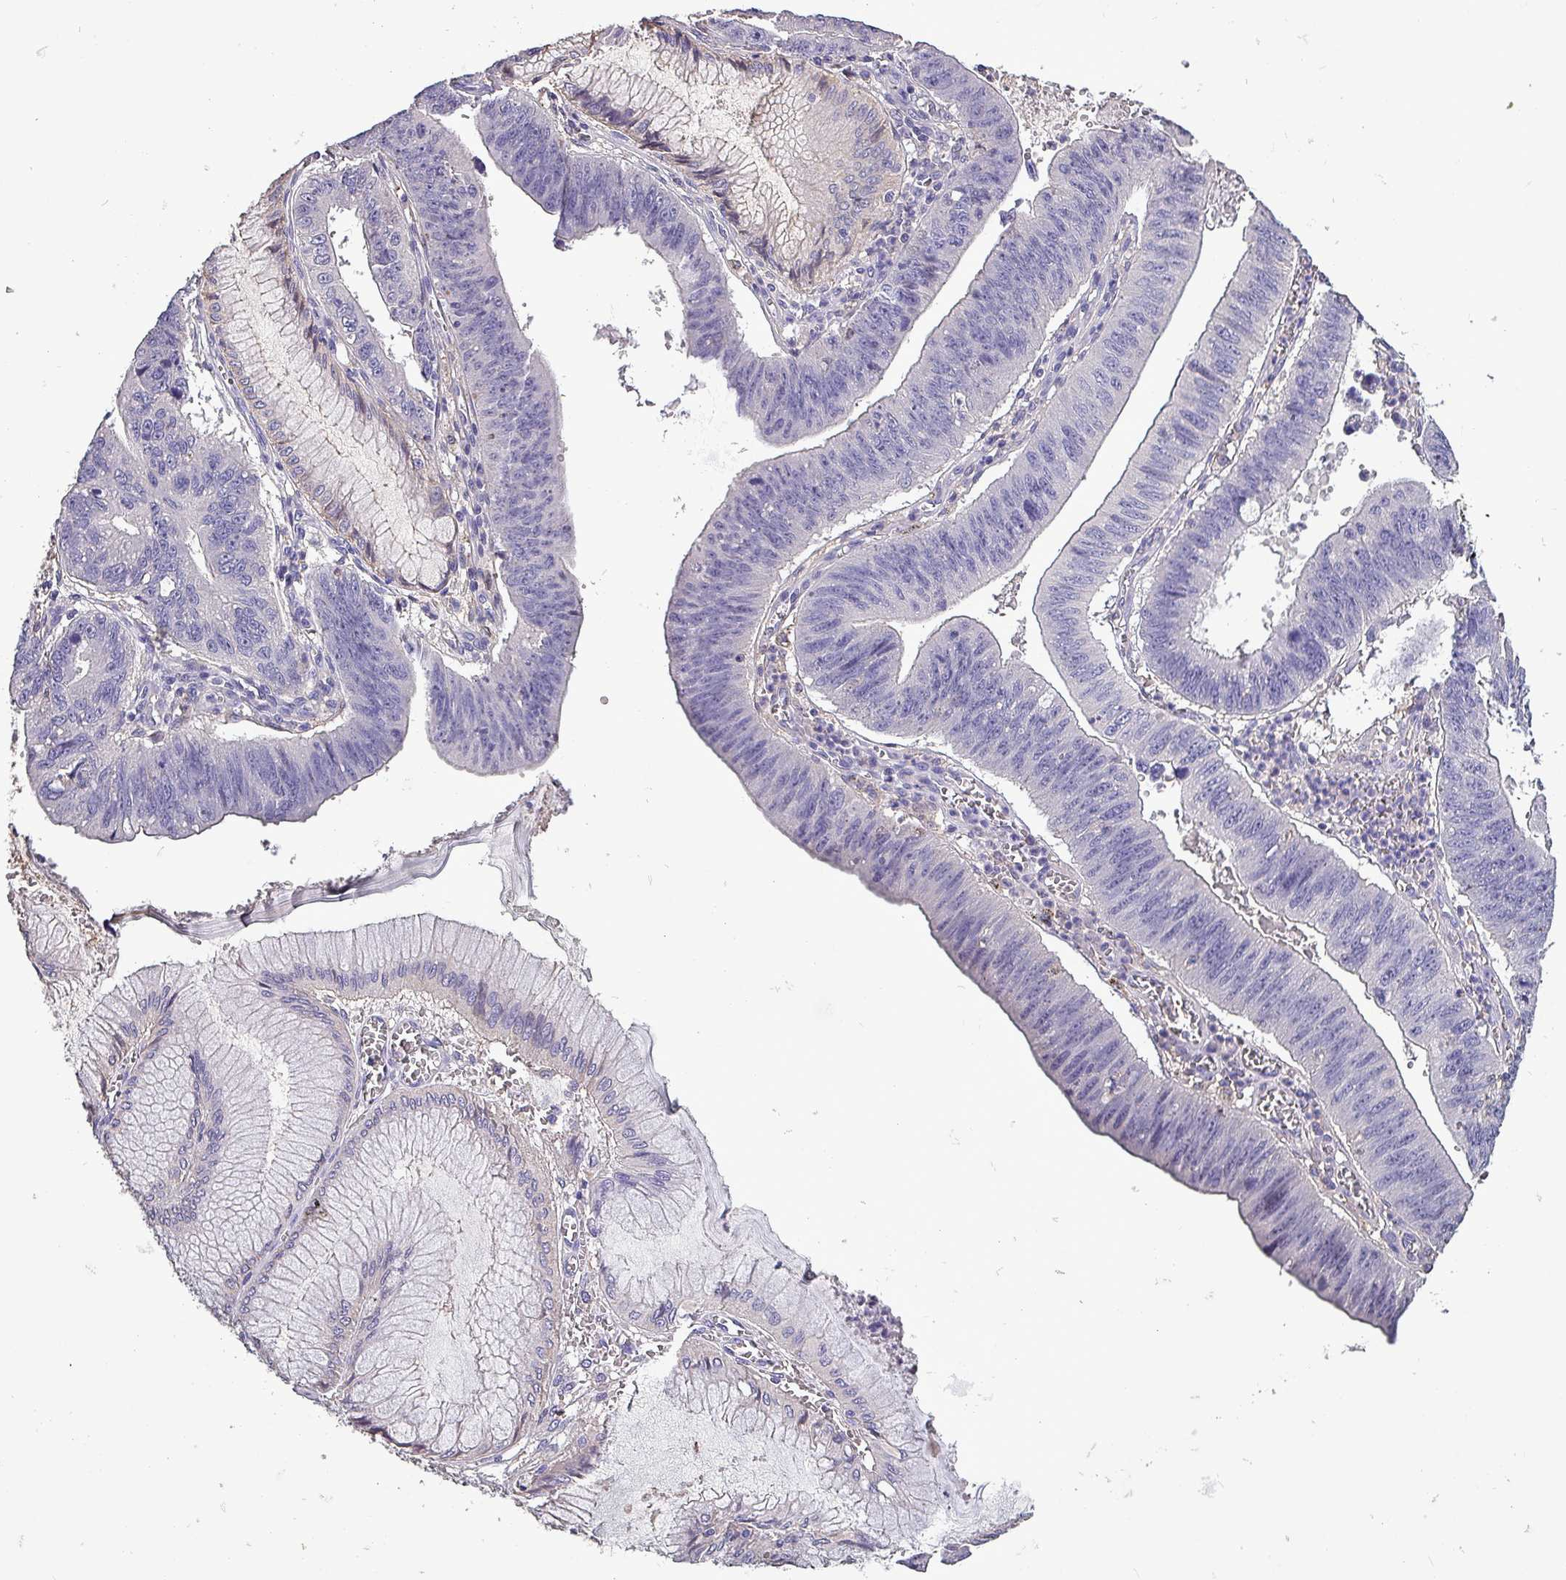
{"staining": {"intensity": "negative", "quantity": "none", "location": "none"}, "tissue": "stomach cancer", "cell_type": "Tumor cells", "image_type": "cancer", "snomed": [{"axis": "morphology", "description": "Adenocarcinoma, NOS"}, {"axis": "topography", "description": "Stomach"}], "caption": "Tumor cells are negative for brown protein staining in stomach cancer.", "gene": "HTRA4", "patient": {"sex": "male", "age": 59}}